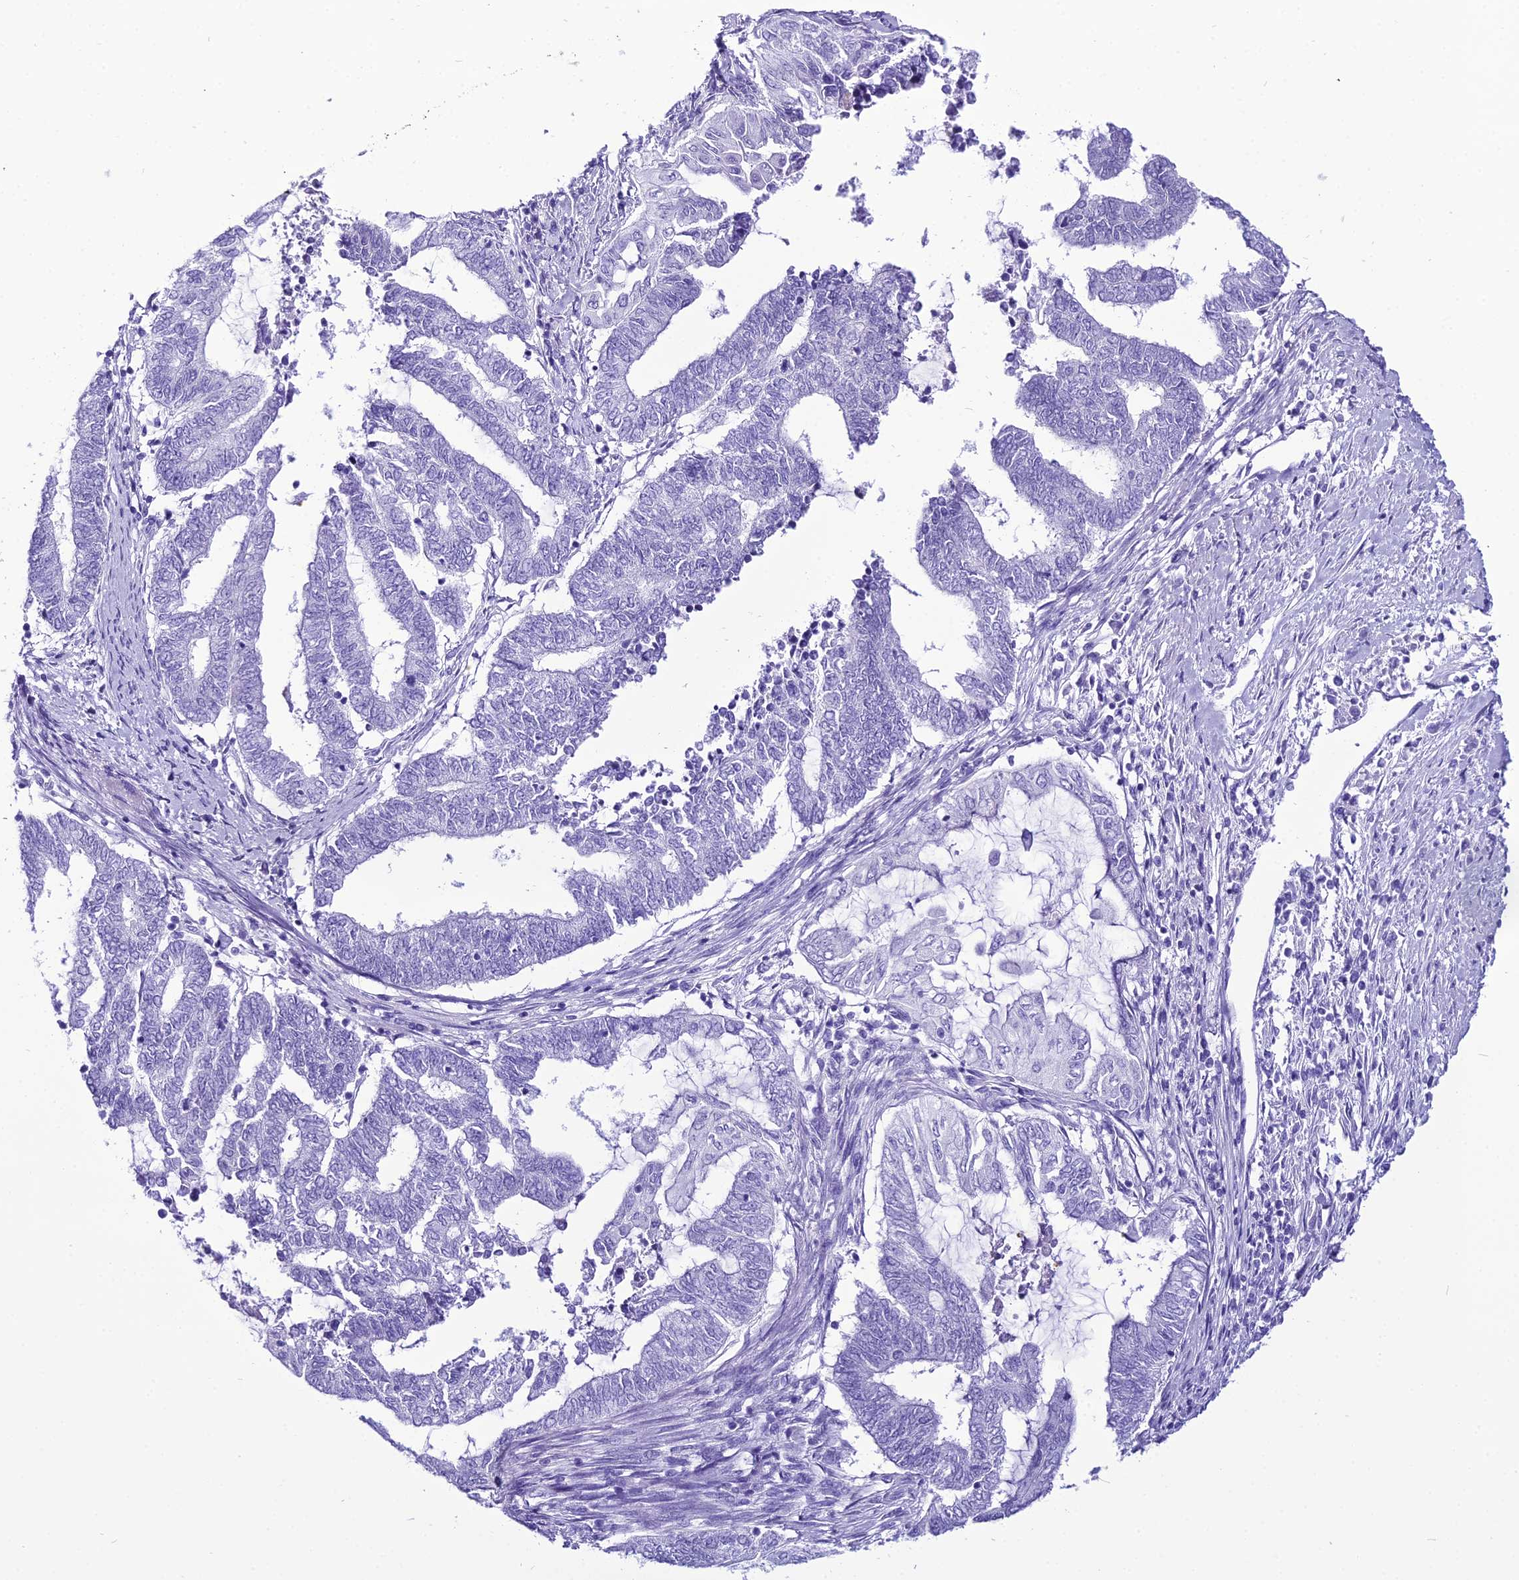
{"staining": {"intensity": "negative", "quantity": "none", "location": "none"}, "tissue": "endometrial cancer", "cell_type": "Tumor cells", "image_type": "cancer", "snomed": [{"axis": "morphology", "description": "Adenocarcinoma, NOS"}, {"axis": "topography", "description": "Uterus"}, {"axis": "topography", "description": "Endometrium"}], "caption": "Photomicrograph shows no protein expression in tumor cells of endometrial adenocarcinoma tissue. (Stains: DAB (3,3'-diaminobenzidine) immunohistochemistry (IHC) with hematoxylin counter stain, Microscopy: brightfield microscopy at high magnification).", "gene": "PNMA5", "patient": {"sex": "female", "age": 70}}